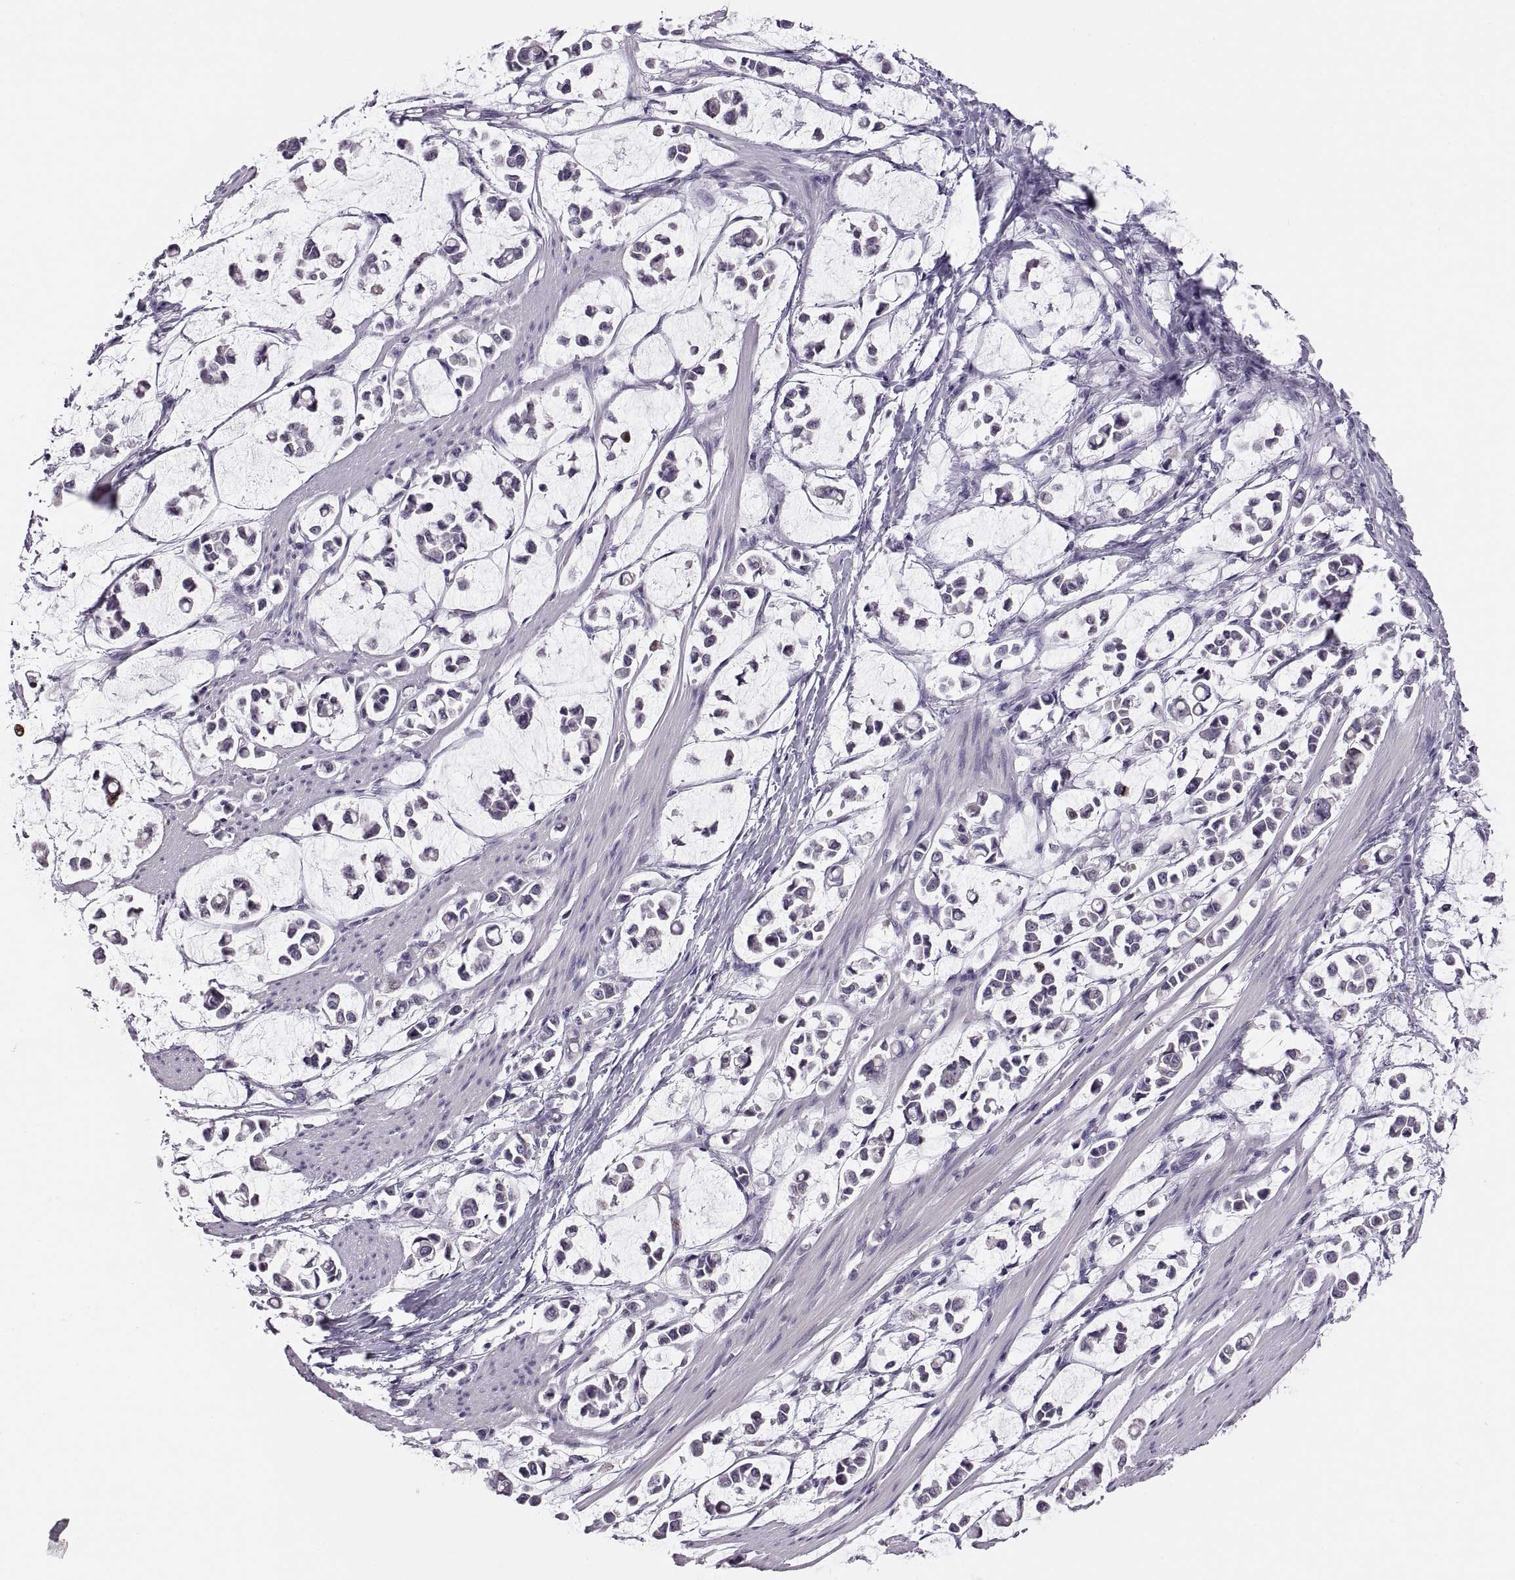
{"staining": {"intensity": "negative", "quantity": "none", "location": "none"}, "tissue": "stomach cancer", "cell_type": "Tumor cells", "image_type": "cancer", "snomed": [{"axis": "morphology", "description": "Adenocarcinoma, NOS"}, {"axis": "topography", "description": "Stomach"}], "caption": "IHC image of neoplastic tissue: human stomach cancer stained with DAB (3,3'-diaminobenzidine) displays no significant protein positivity in tumor cells.", "gene": "ADH6", "patient": {"sex": "male", "age": 82}}